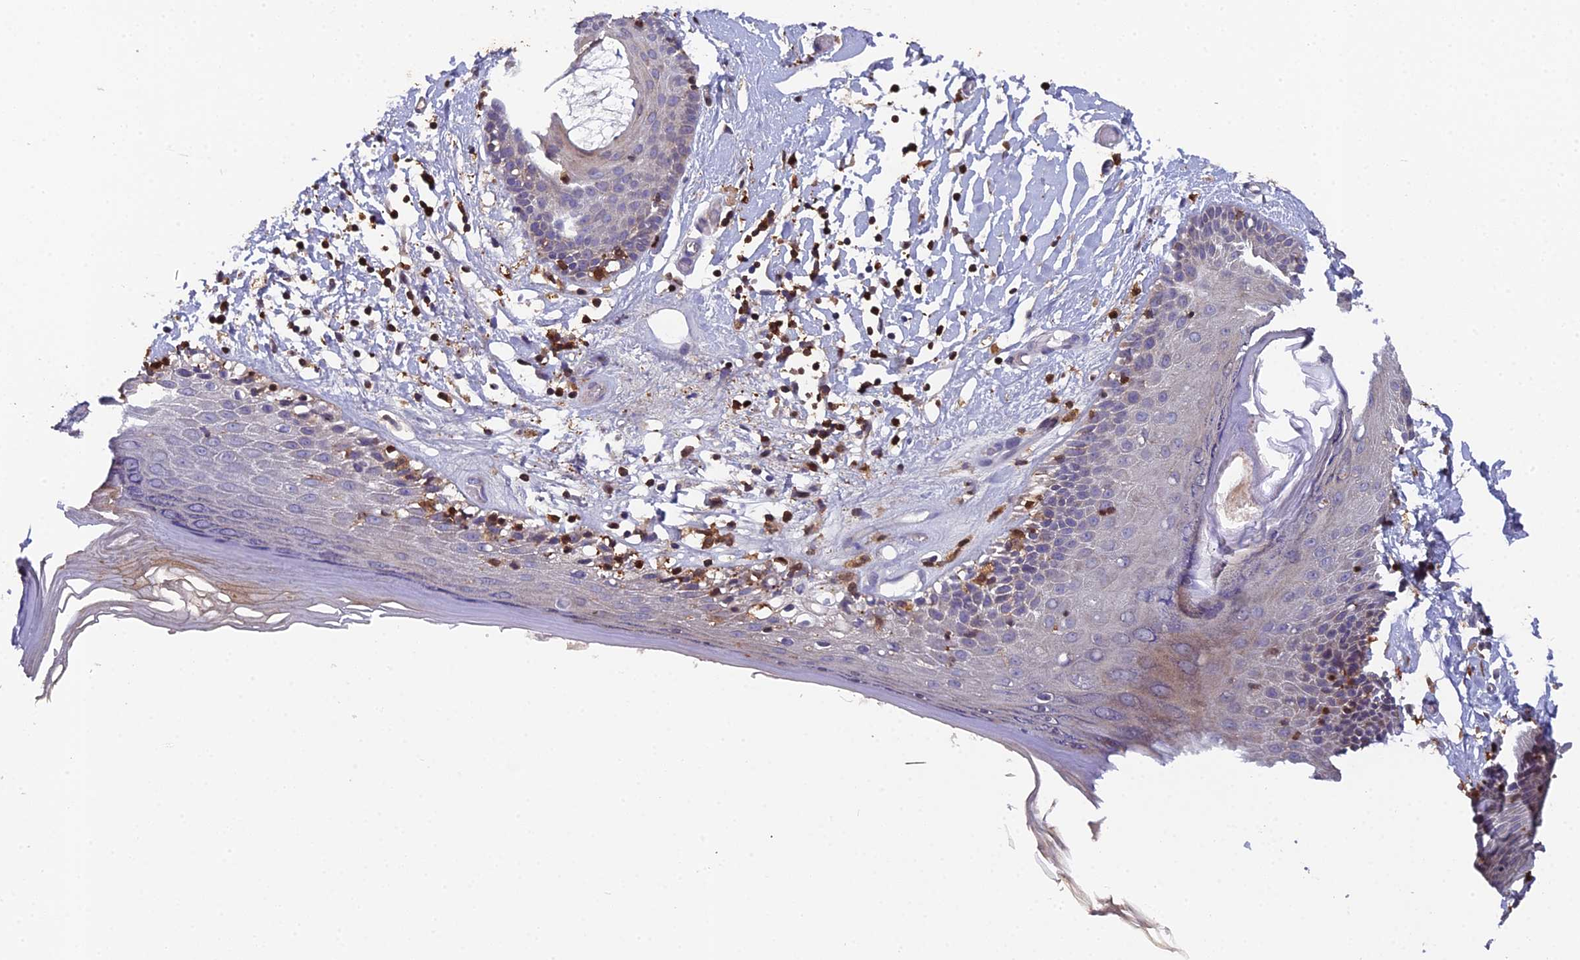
{"staining": {"intensity": "weak", "quantity": "<25%", "location": "cytoplasmic/membranous"}, "tissue": "skin", "cell_type": "Epidermal cells", "image_type": "normal", "snomed": [{"axis": "morphology", "description": "Normal tissue, NOS"}, {"axis": "topography", "description": "Adipose tissue"}, {"axis": "topography", "description": "Vascular tissue"}, {"axis": "topography", "description": "Vulva"}, {"axis": "topography", "description": "Peripheral nerve tissue"}], "caption": "Skin was stained to show a protein in brown. There is no significant staining in epidermal cells.", "gene": "GALK2", "patient": {"sex": "female", "age": 86}}